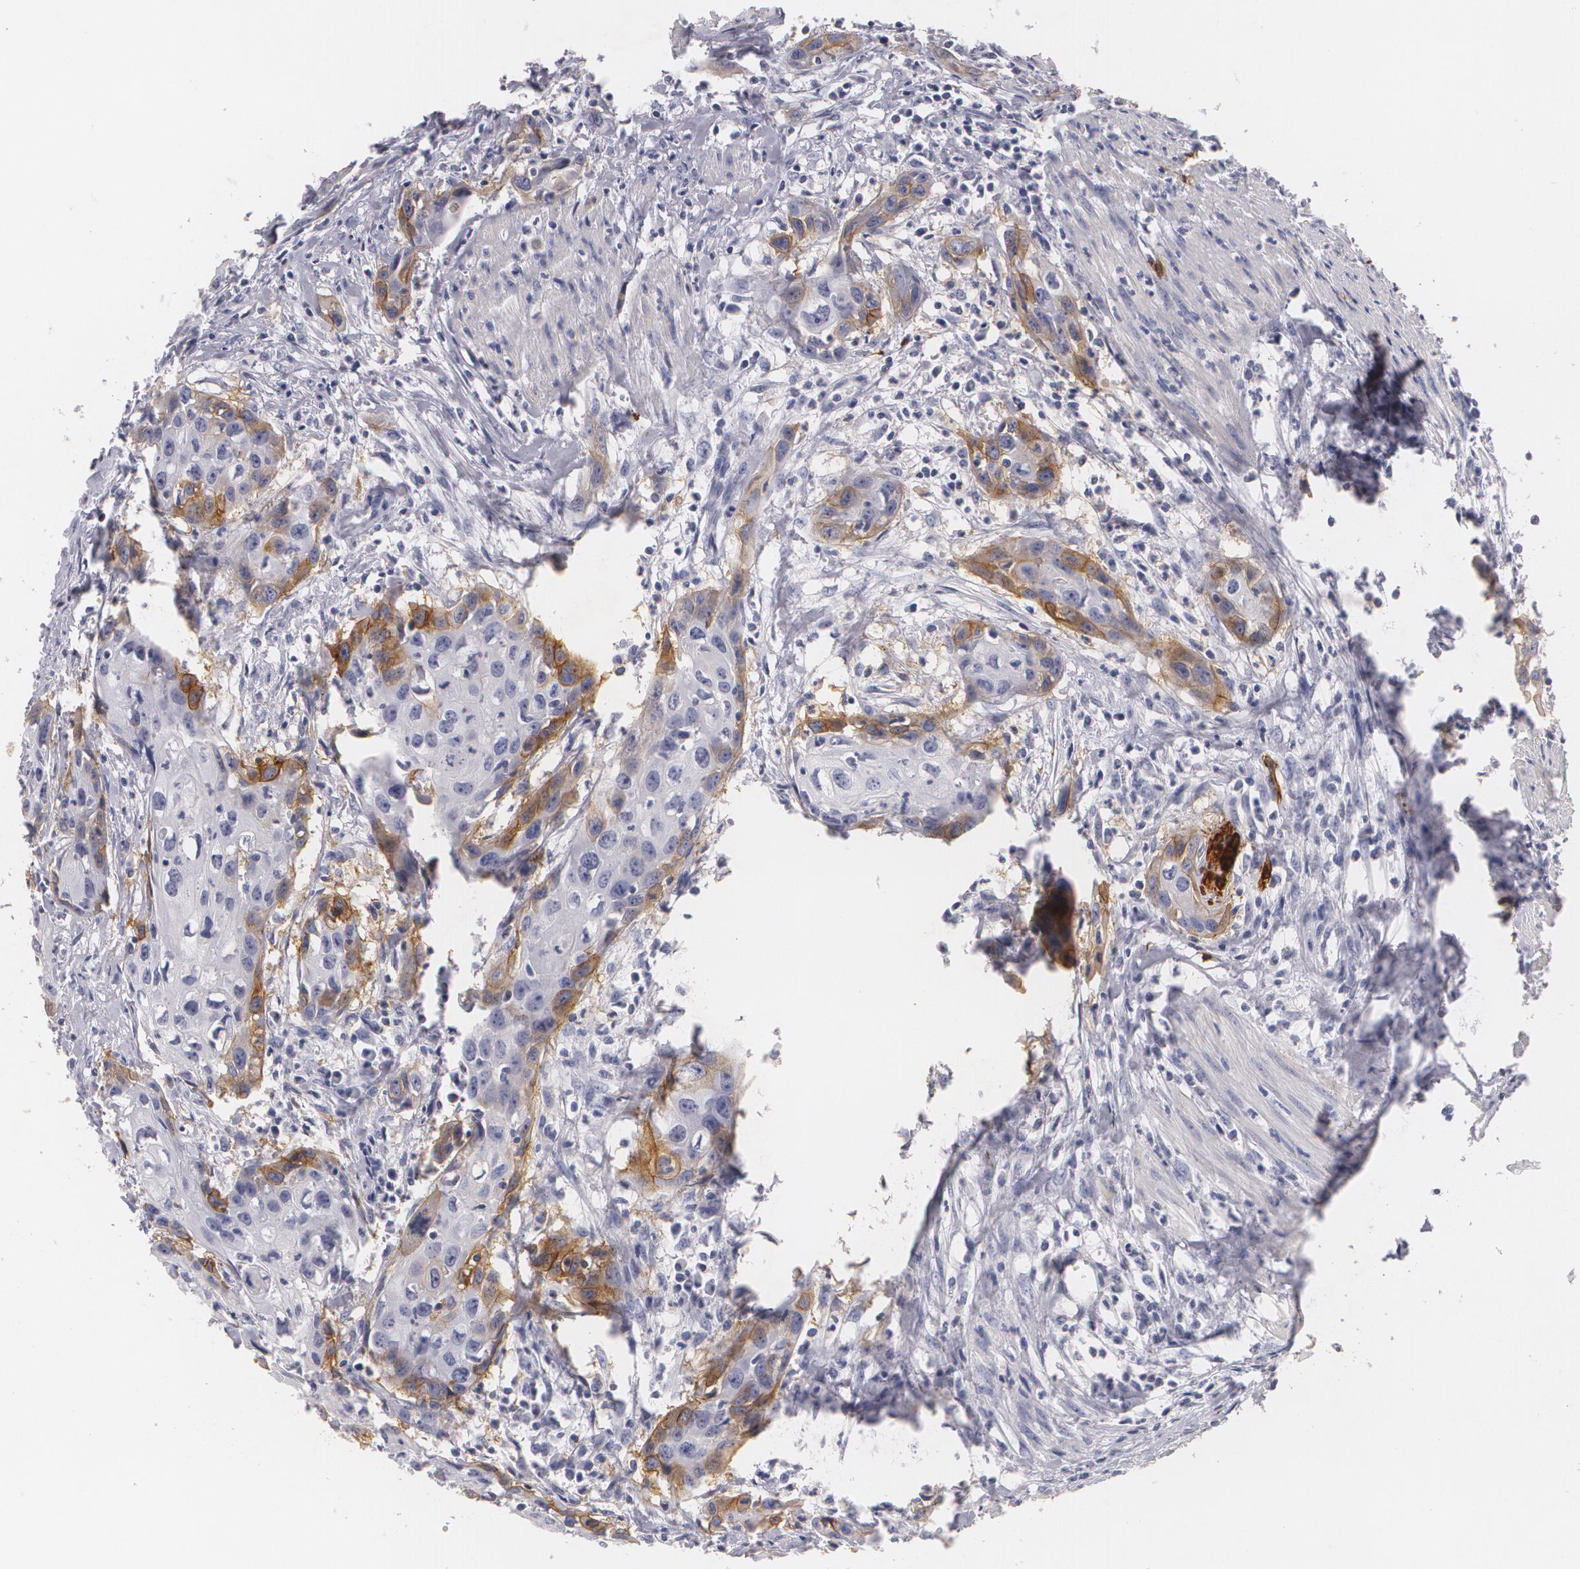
{"staining": {"intensity": "moderate", "quantity": "<25%", "location": "cytoplasmic/membranous"}, "tissue": "urothelial cancer", "cell_type": "Tumor cells", "image_type": "cancer", "snomed": [{"axis": "morphology", "description": "Urothelial carcinoma, High grade"}, {"axis": "topography", "description": "Urinary bladder"}], "caption": "This photomicrograph exhibits urothelial cancer stained with immunohistochemistry to label a protein in brown. The cytoplasmic/membranous of tumor cells show moderate positivity for the protein. Nuclei are counter-stained blue.", "gene": "NGFR", "patient": {"sex": "male", "age": 54}}